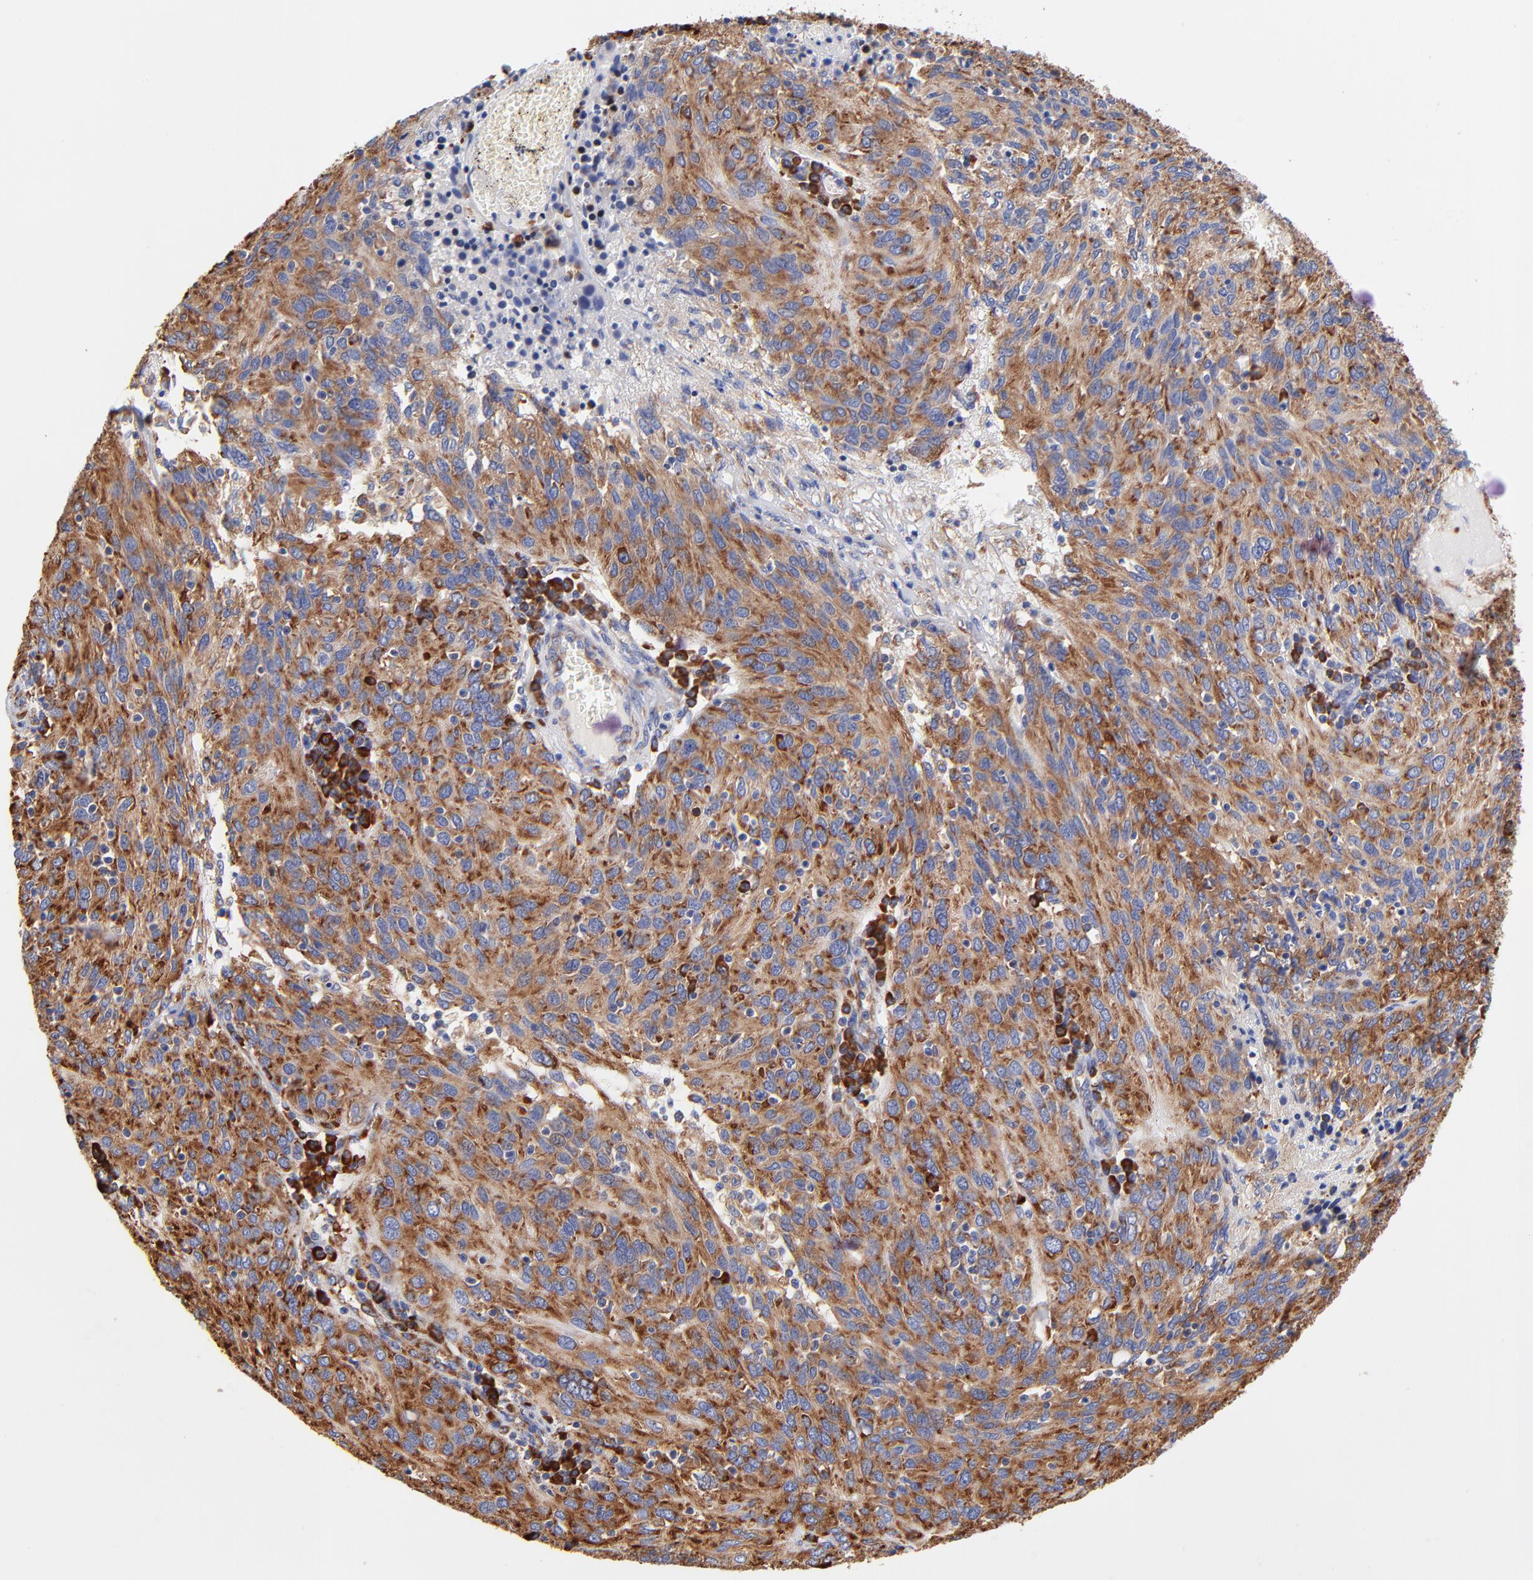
{"staining": {"intensity": "strong", "quantity": ">75%", "location": "cytoplasmic/membranous"}, "tissue": "ovarian cancer", "cell_type": "Tumor cells", "image_type": "cancer", "snomed": [{"axis": "morphology", "description": "Carcinoma, endometroid"}, {"axis": "topography", "description": "Ovary"}], "caption": "Immunohistochemistry micrograph of neoplastic tissue: ovarian cancer stained using IHC displays high levels of strong protein expression localized specifically in the cytoplasmic/membranous of tumor cells, appearing as a cytoplasmic/membranous brown color.", "gene": "RPL27", "patient": {"sex": "female", "age": 50}}